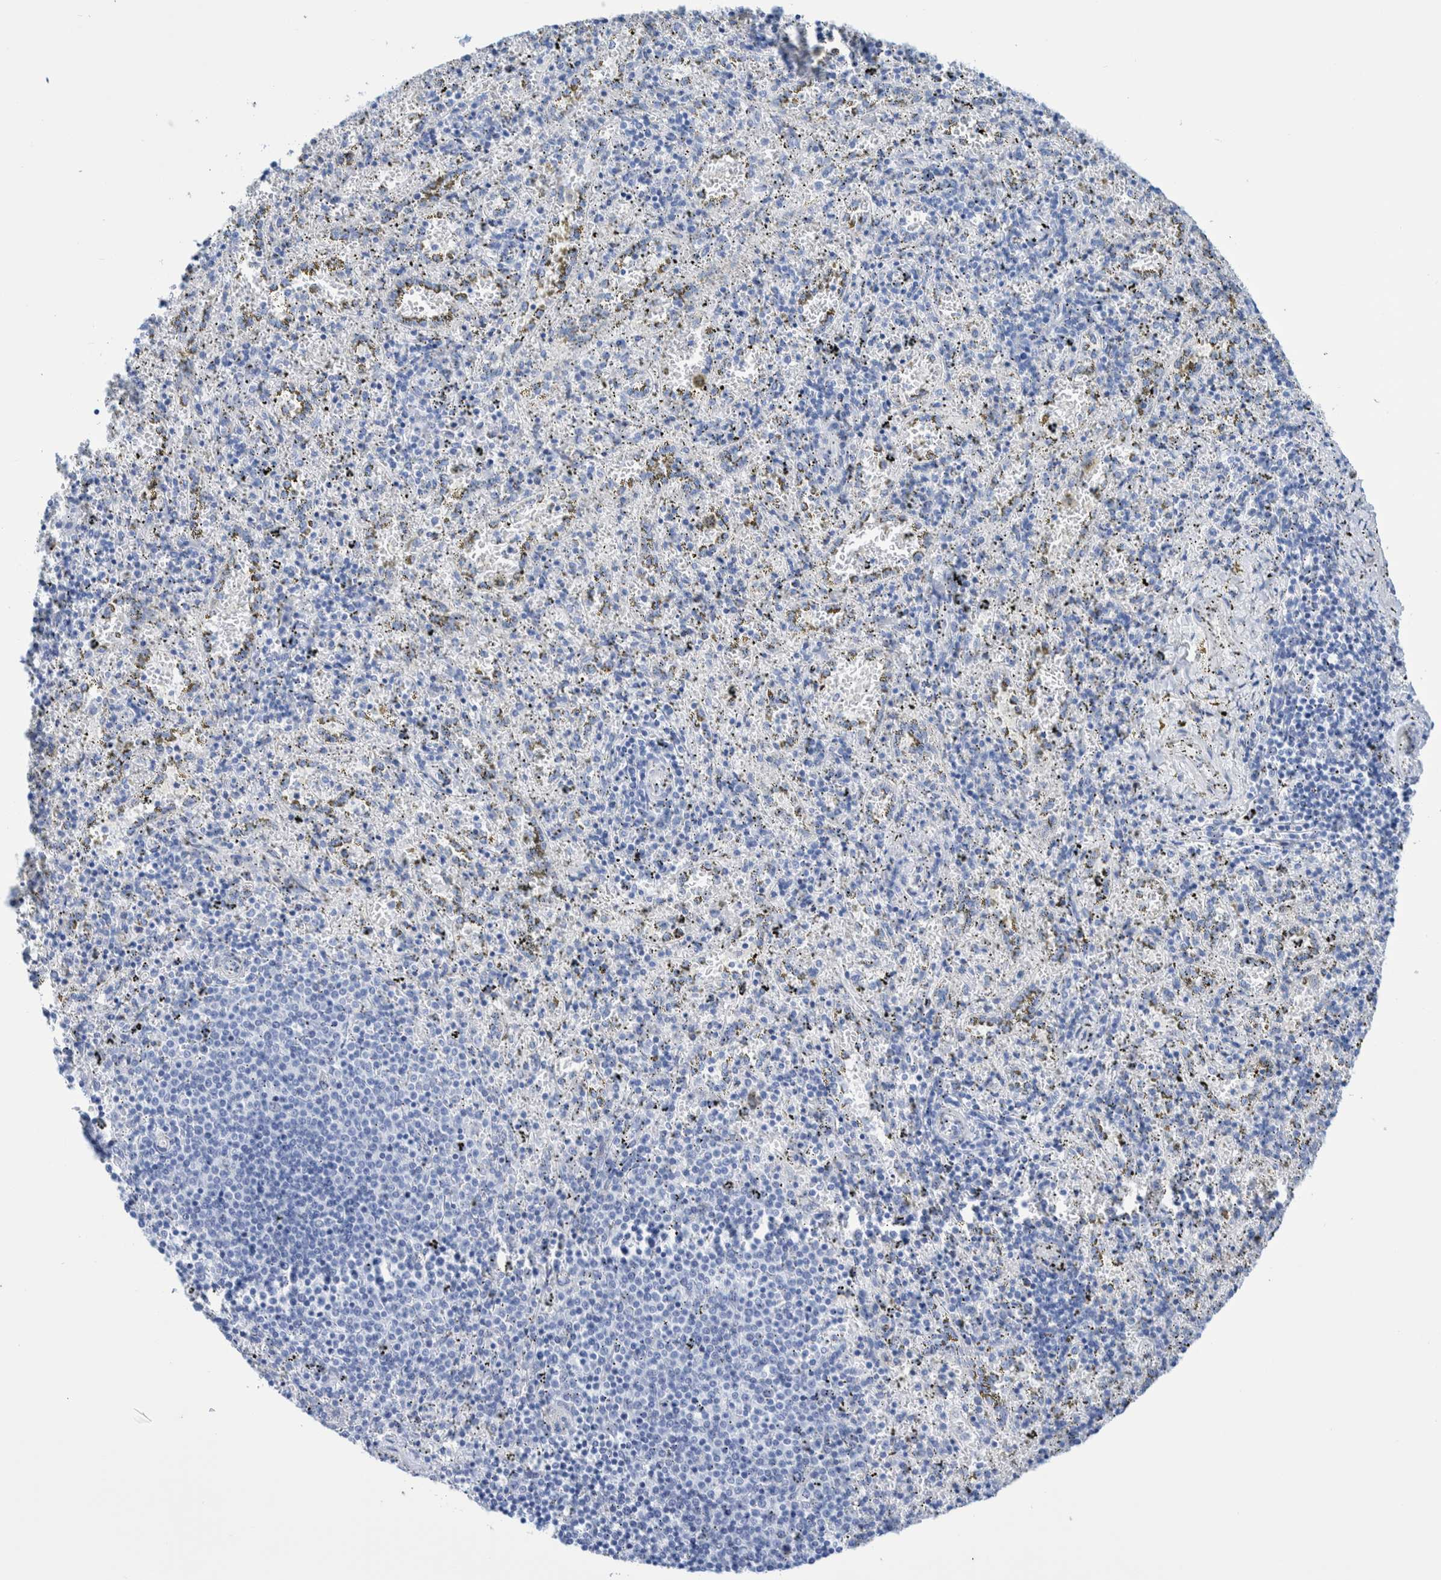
{"staining": {"intensity": "negative", "quantity": "none", "location": "none"}, "tissue": "spleen", "cell_type": "Cells in red pulp", "image_type": "normal", "snomed": [{"axis": "morphology", "description": "Normal tissue, NOS"}, {"axis": "topography", "description": "Spleen"}], "caption": "The immunohistochemistry micrograph has no significant staining in cells in red pulp of spleen. The staining is performed using DAB (3,3'-diaminobenzidine) brown chromogen with nuclei counter-stained in using hematoxylin.", "gene": "PERP", "patient": {"sex": "male", "age": 11}}